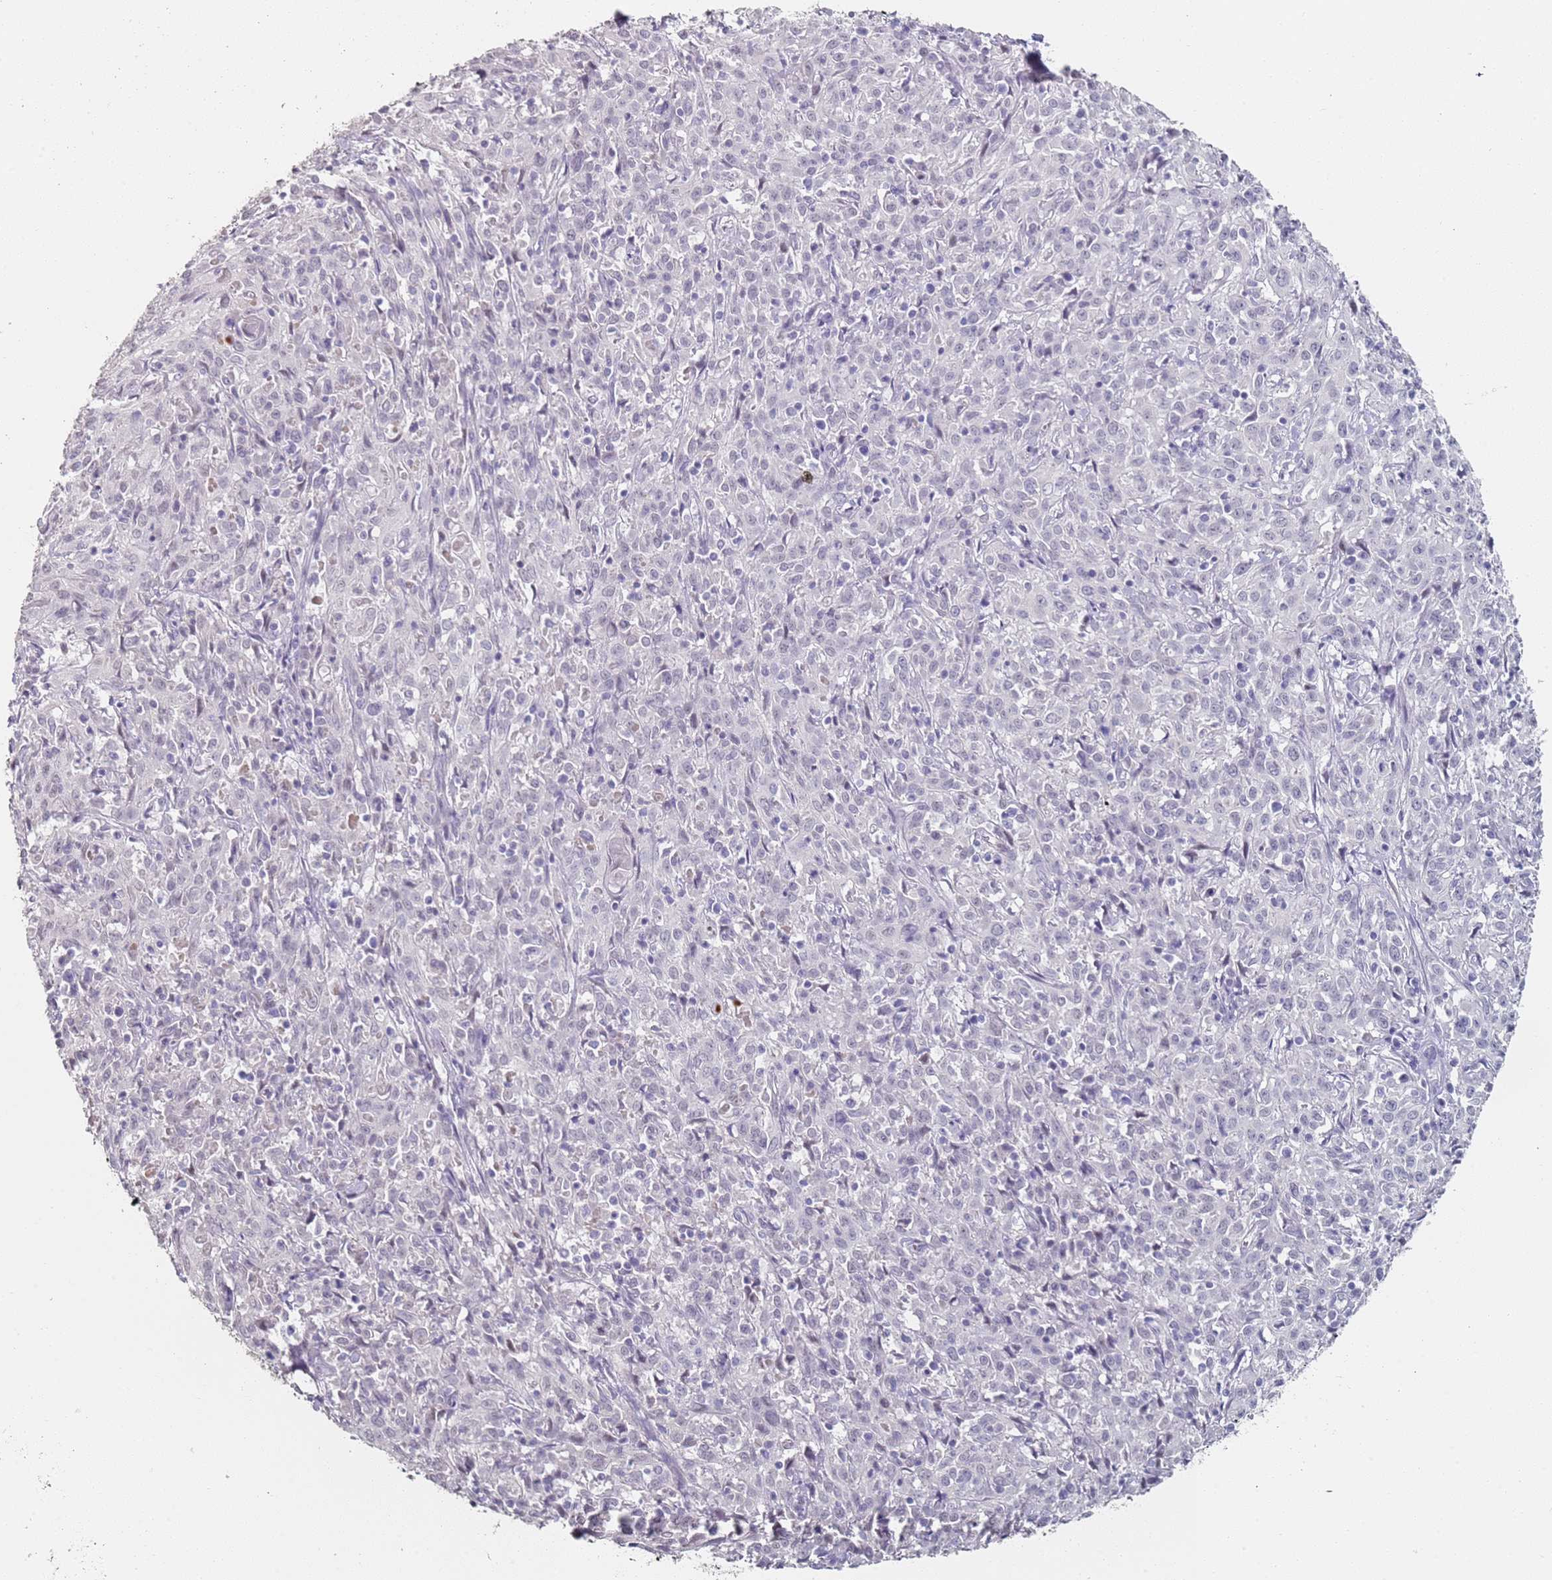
{"staining": {"intensity": "negative", "quantity": "none", "location": "none"}, "tissue": "cervical cancer", "cell_type": "Tumor cells", "image_type": "cancer", "snomed": [{"axis": "morphology", "description": "Squamous cell carcinoma, NOS"}, {"axis": "topography", "description": "Cervix"}], "caption": "A micrograph of human squamous cell carcinoma (cervical) is negative for staining in tumor cells.", "gene": "DNAH11", "patient": {"sex": "female", "age": 57}}